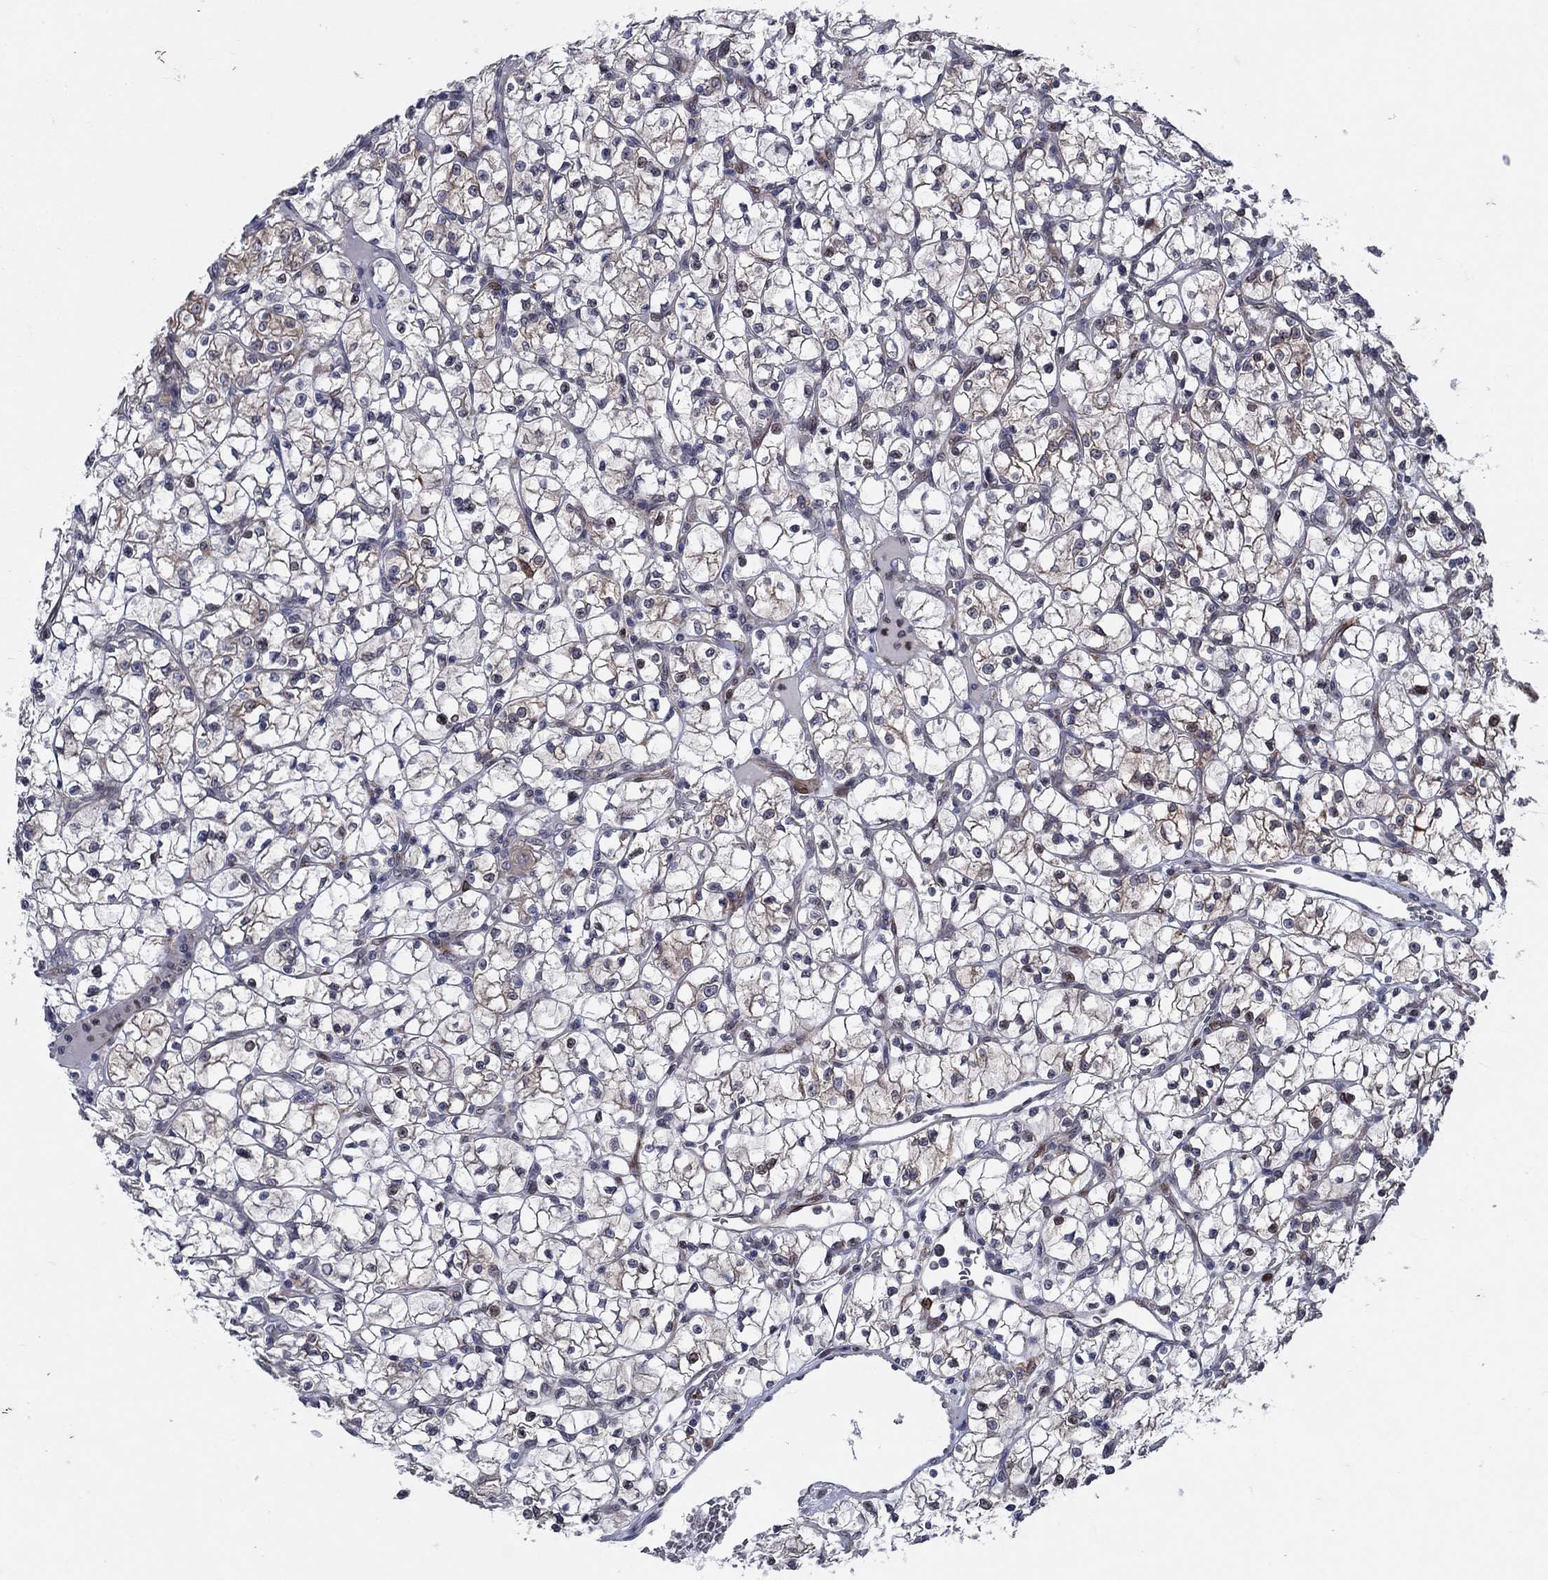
{"staining": {"intensity": "weak", "quantity": "<25%", "location": "cytoplasmic/membranous"}, "tissue": "renal cancer", "cell_type": "Tumor cells", "image_type": "cancer", "snomed": [{"axis": "morphology", "description": "Adenocarcinoma, NOS"}, {"axis": "topography", "description": "Kidney"}], "caption": "A high-resolution photomicrograph shows immunohistochemistry staining of renal adenocarcinoma, which reveals no significant positivity in tumor cells. The staining was performed using DAB to visualize the protein expression in brown, while the nuclei were stained in blue with hematoxylin (Magnification: 20x).", "gene": "DHRS7", "patient": {"sex": "female", "age": 64}}